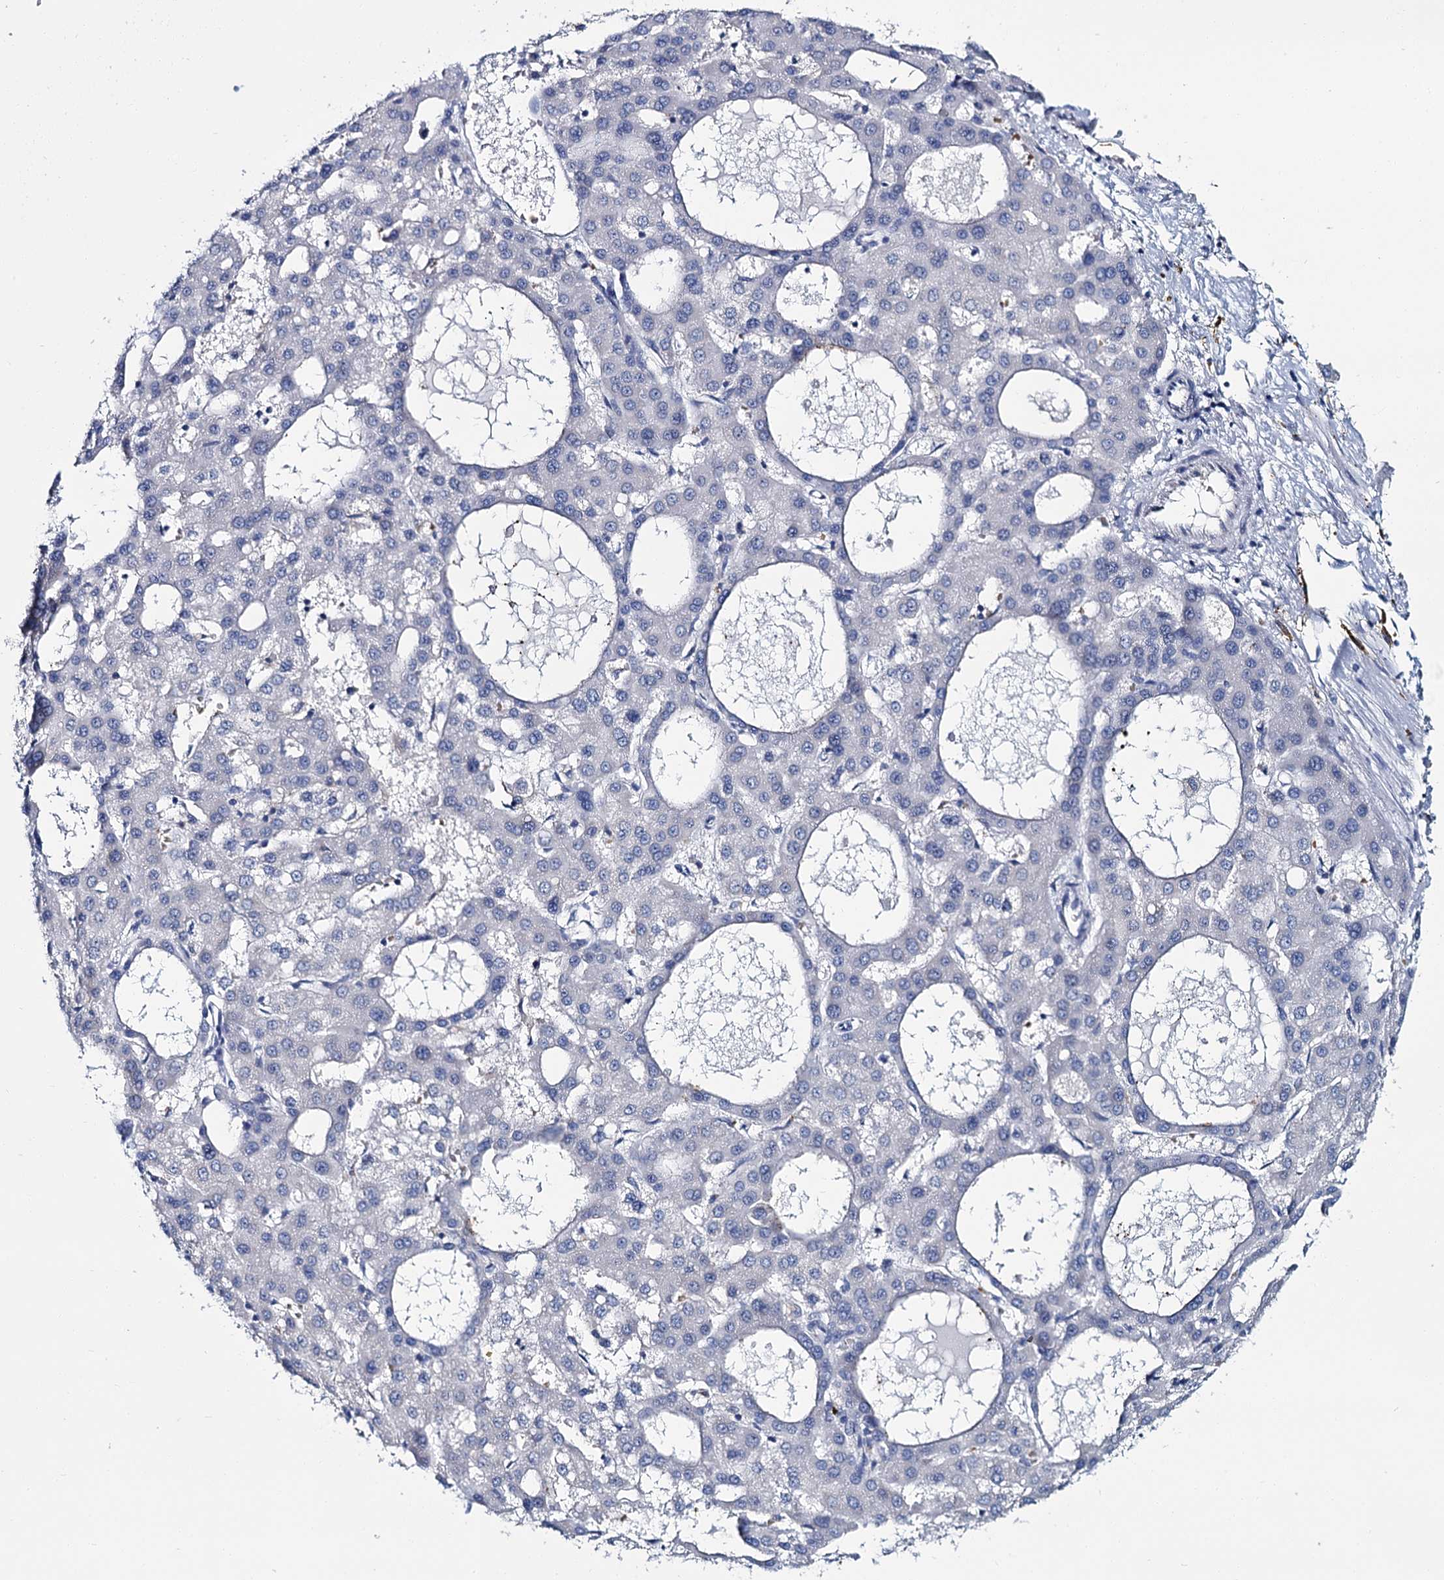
{"staining": {"intensity": "negative", "quantity": "none", "location": "none"}, "tissue": "liver cancer", "cell_type": "Tumor cells", "image_type": "cancer", "snomed": [{"axis": "morphology", "description": "Carcinoma, Hepatocellular, NOS"}, {"axis": "topography", "description": "Liver"}], "caption": "This is an immunohistochemistry photomicrograph of human liver cancer (hepatocellular carcinoma). There is no expression in tumor cells.", "gene": "ATG2A", "patient": {"sex": "male", "age": 47}}